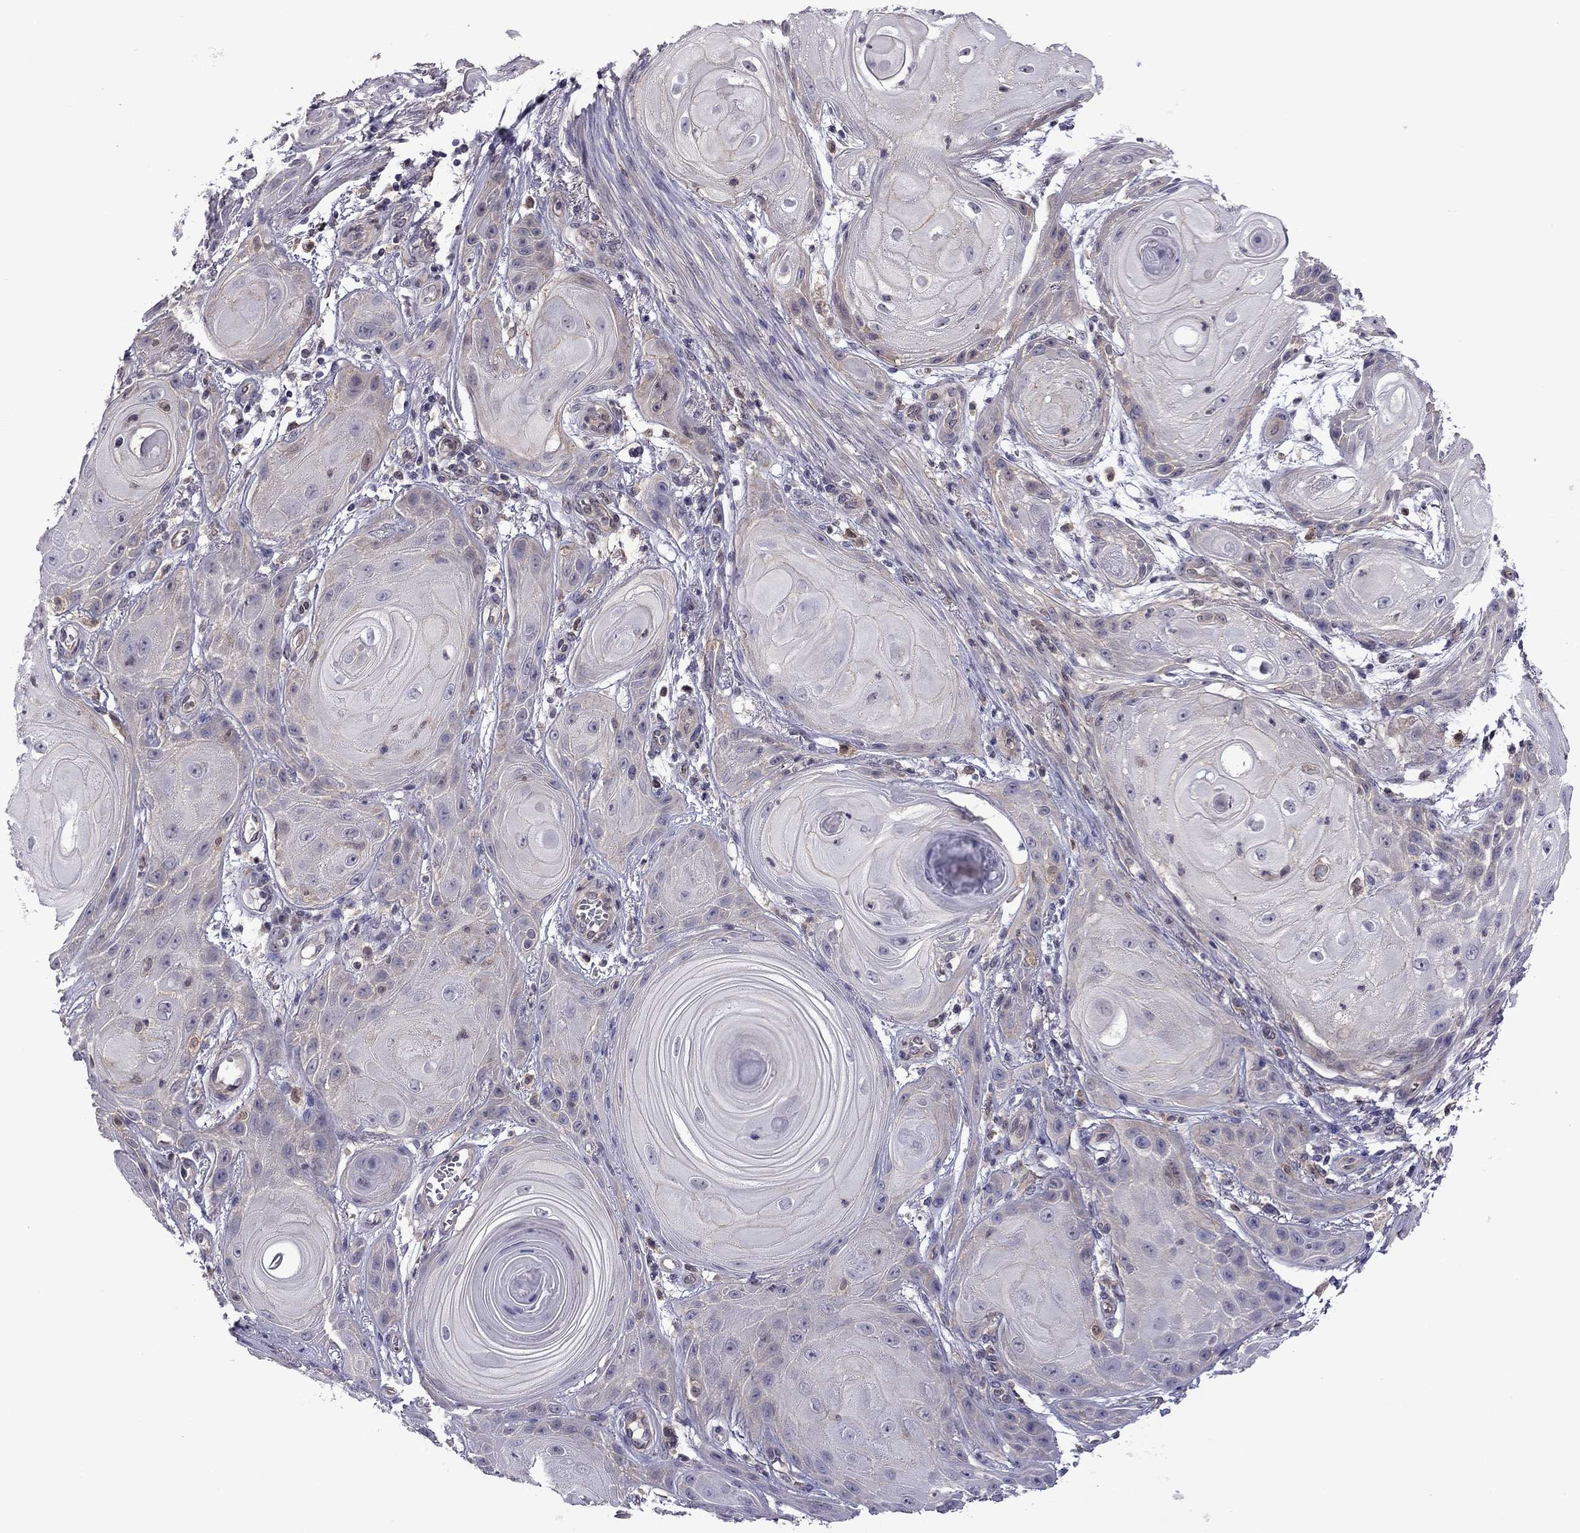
{"staining": {"intensity": "negative", "quantity": "none", "location": "none"}, "tissue": "skin cancer", "cell_type": "Tumor cells", "image_type": "cancer", "snomed": [{"axis": "morphology", "description": "Squamous cell carcinoma, NOS"}, {"axis": "topography", "description": "Skin"}], "caption": "Immunohistochemistry of human squamous cell carcinoma (skin) displays no expression in tumor cells.", "gene": "CDK5", "patient": {"sex": "male", "age": 62}}